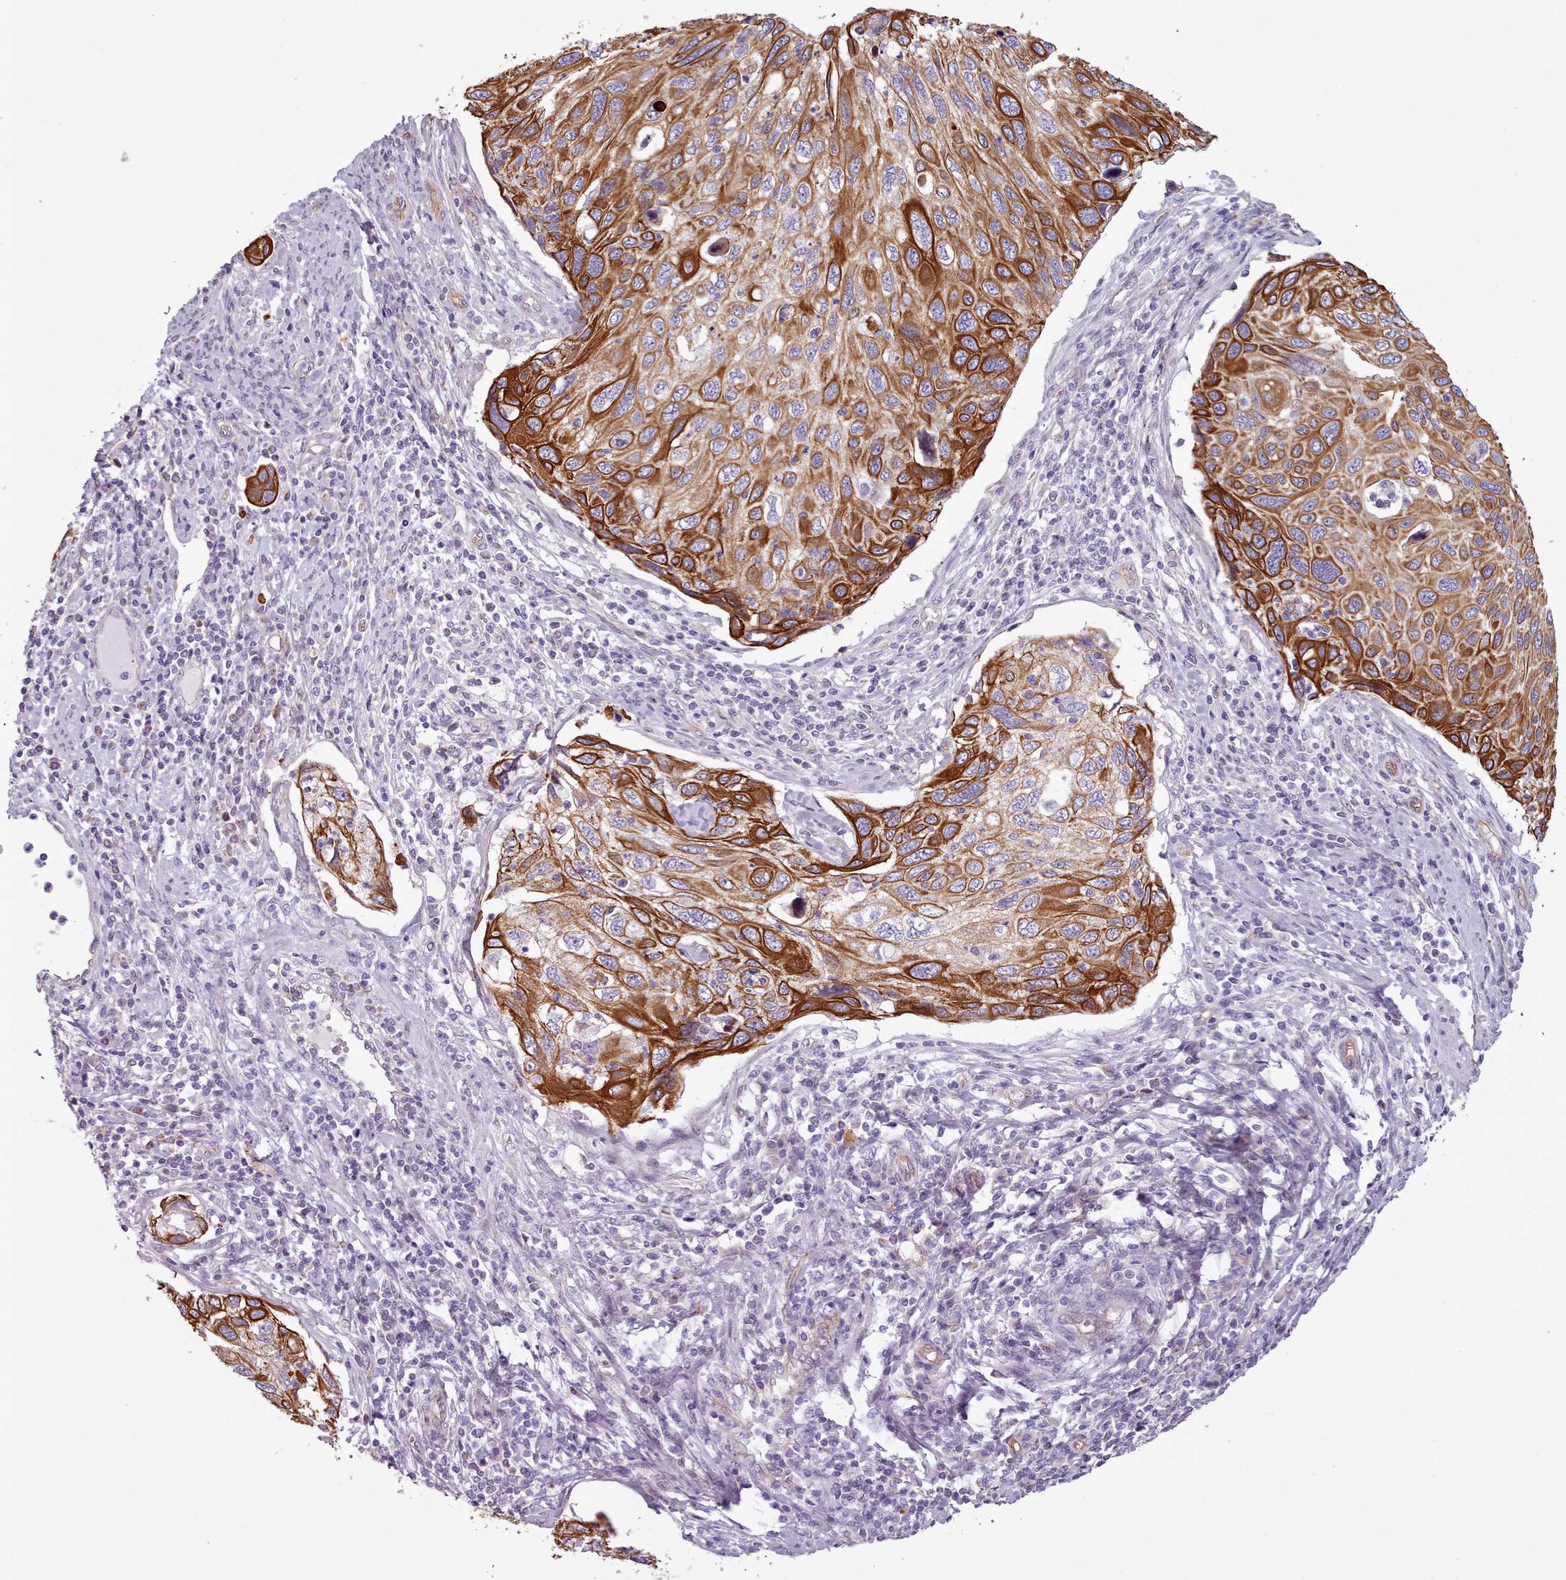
{"staining": {"intensity": "strong", "quantity": ">75%", "location": "cytoplasmic/membranous"}, "tissue": "cervical cancer", "cell_type": "Tumor cells", "image_type": "cancer", "snomed": [{"axis": "morphology", "description": "Squamous cell carcinoma, NOS"}, {"axis": "topography", "description": "Cervix"}], "caption": "This is a photomicrograph of IHC staining of cervical cancer, which shows strong positivity in the cytoplasmic/membranous of tumor cells.", "gene": "PLD4", "patient": {"sex": "female", "age": 70}}